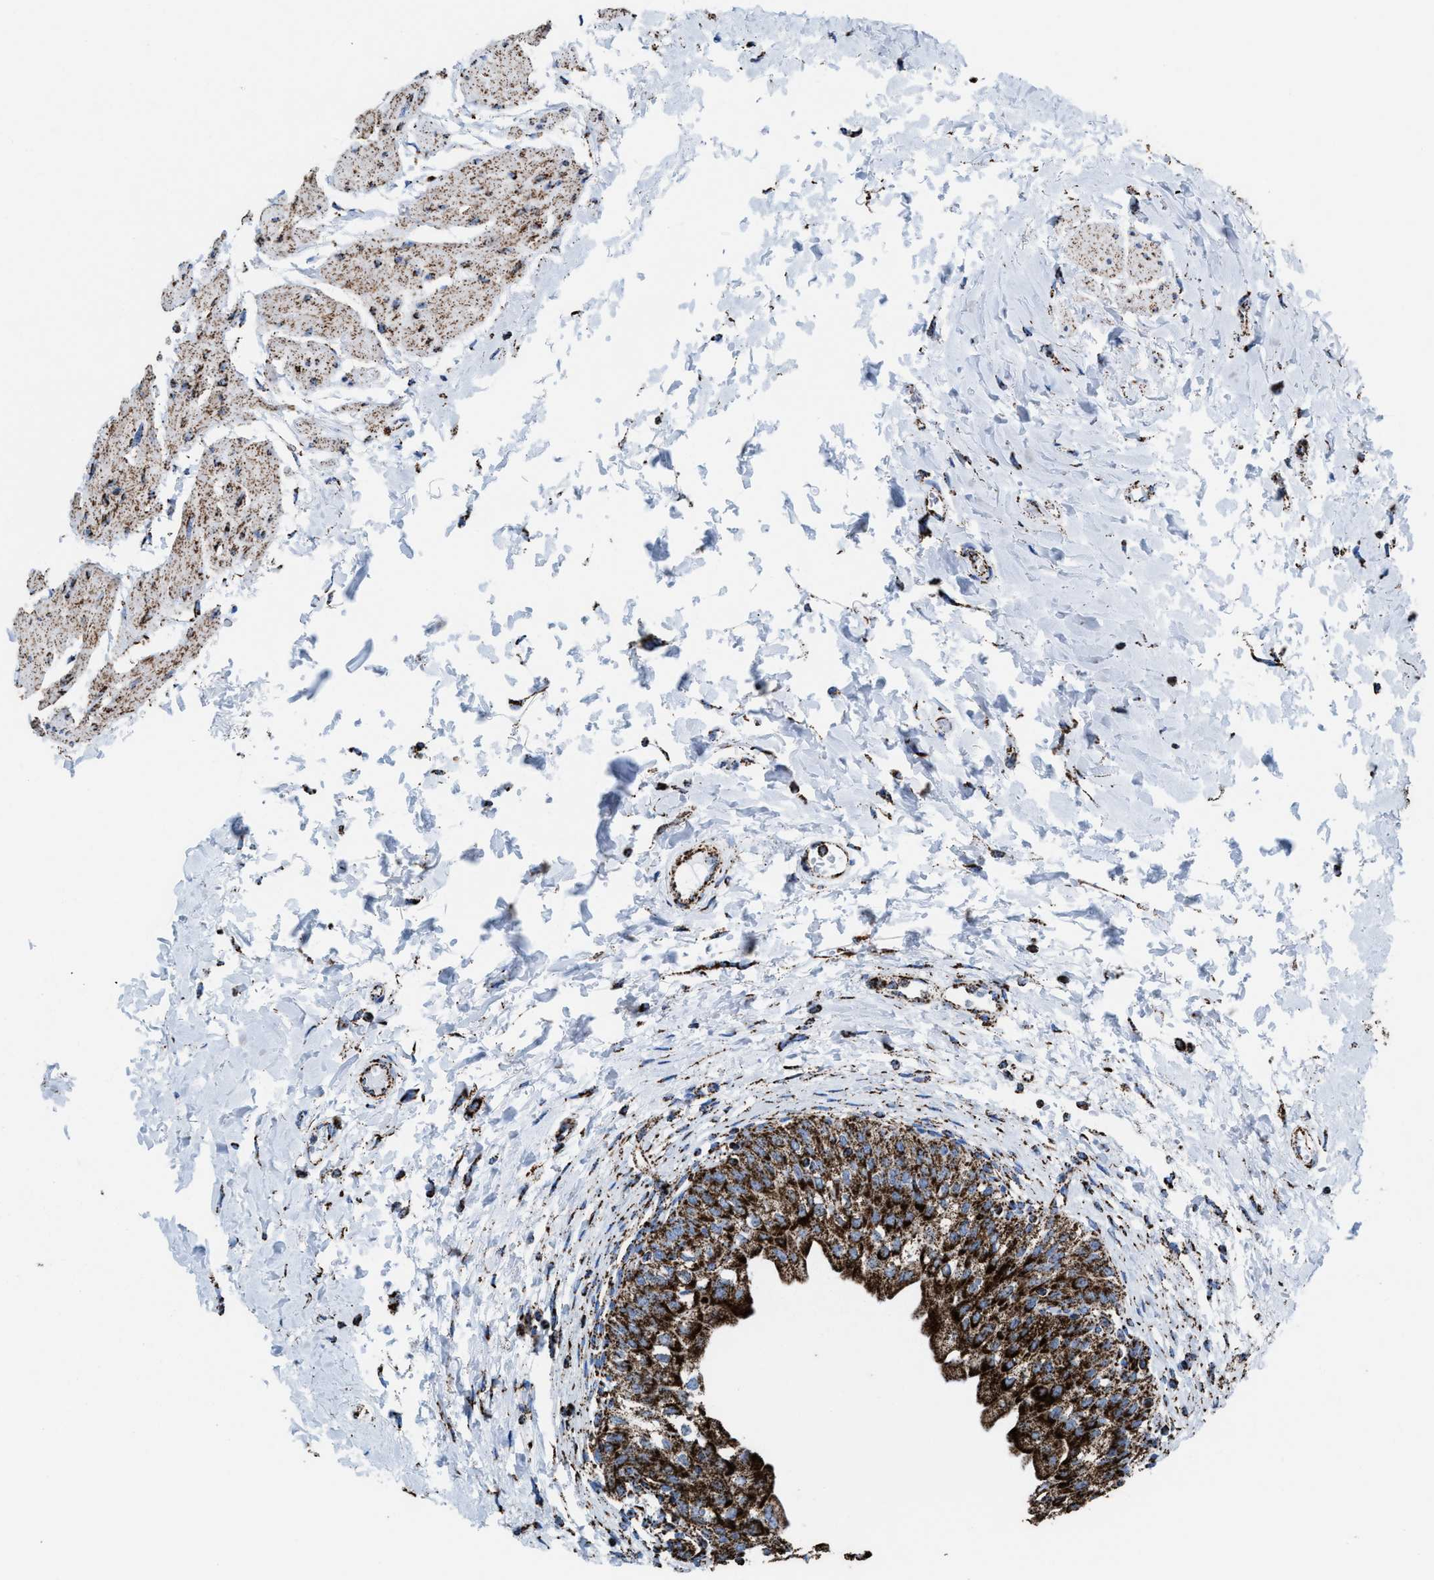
{"staining": {"intensity": "strong", "quantity": ">75%", "location": "cytoplasmic/membranous"}, "tissue": "urinary bladder", "cell_type": "Urothelial cells", "image_type": "normal", "snomed": [{"axis": "morphology", "description": "Normal tissue, NOS"}, {"axis": "topography", "description": "Urinary bladder"}], "caption": "Benign urinary bladder was stained to show a protein in brown. There is high levels of strong cytoplasmic/membranous staining in approximately >75% of urothelial cells. (IHC, brightfield microscopy, high magnification).", "gene": "ECHS1", "patient": {"sex": "male", "age": 55}}